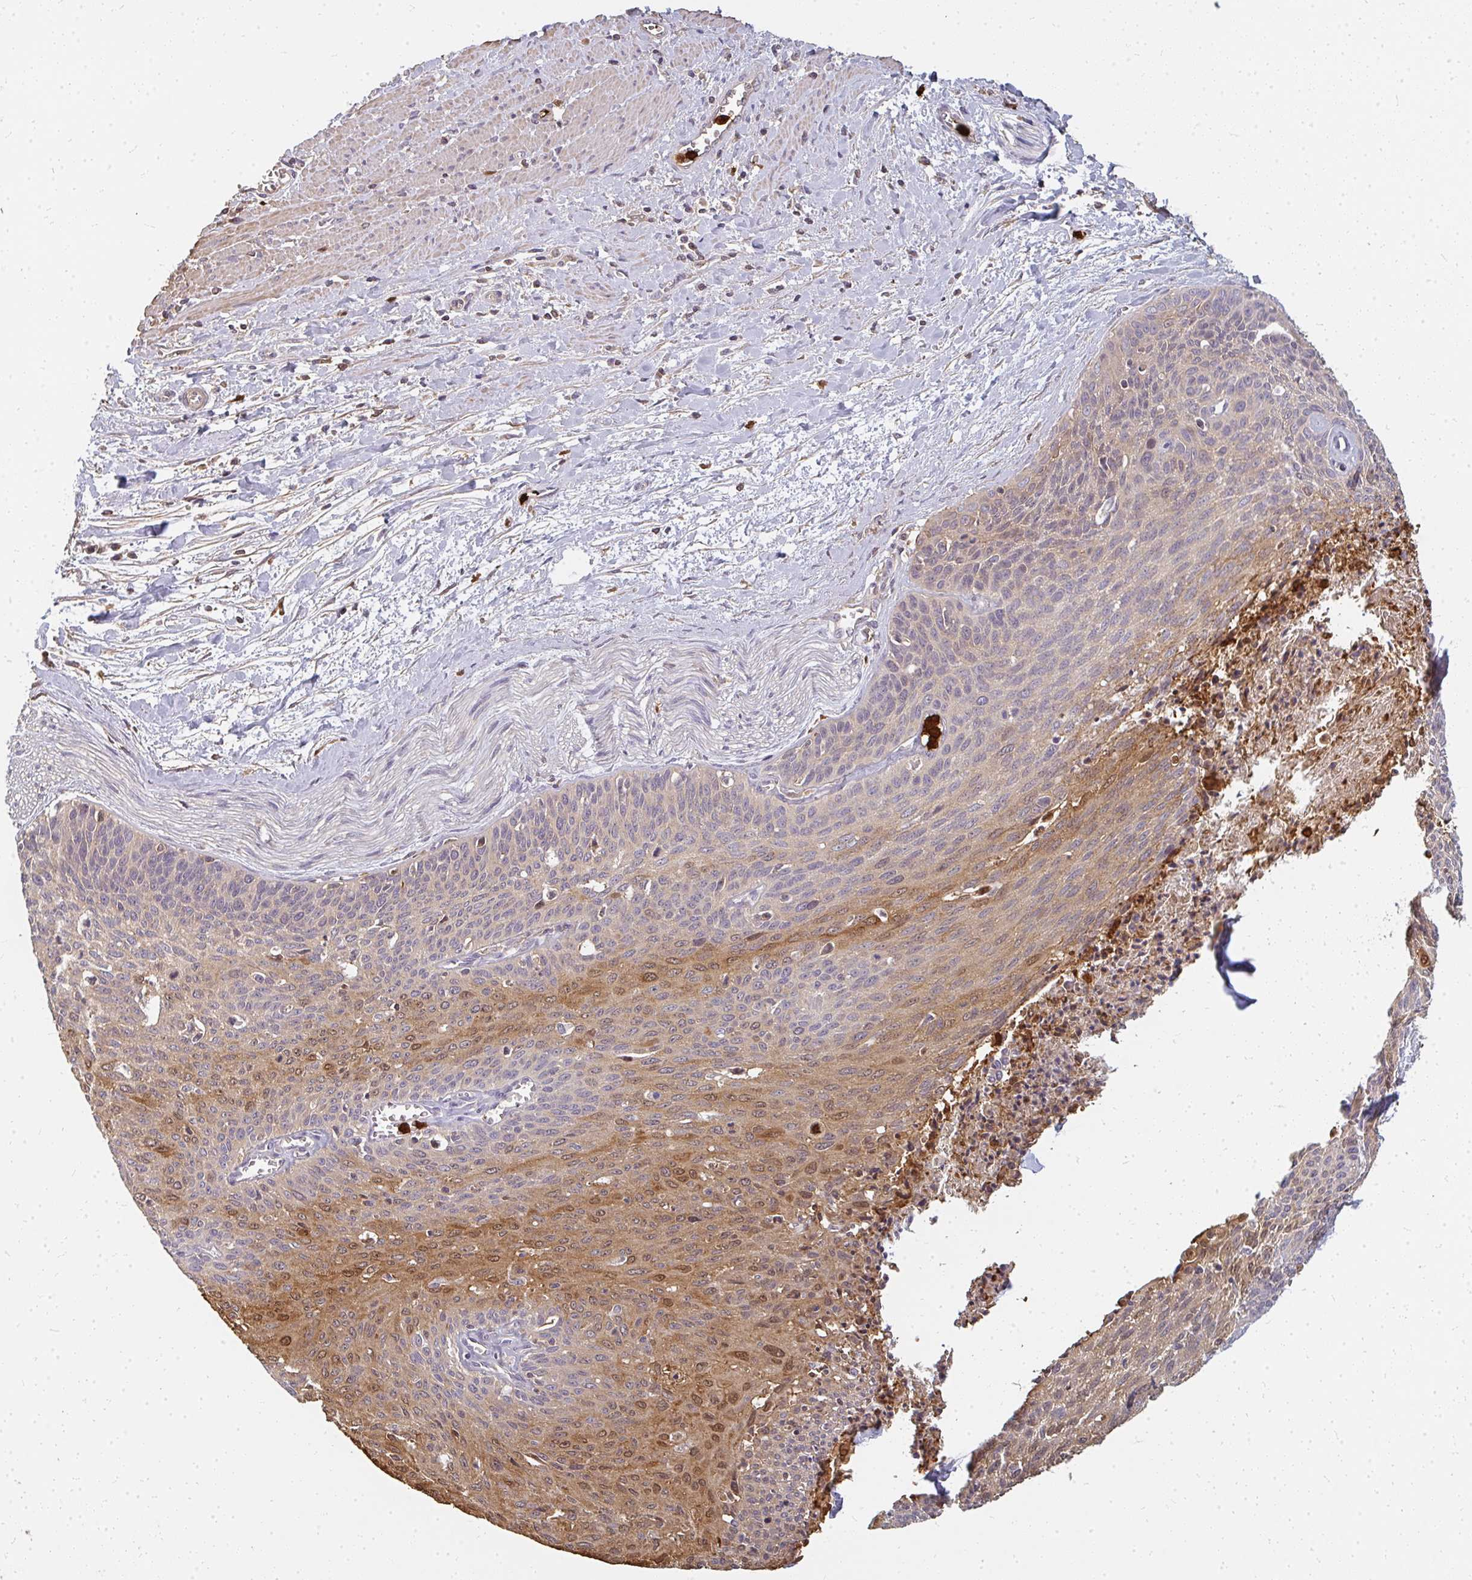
{"staining": {"intensity": "moderate", "quantity": "25%-75%", "location": "cytoplasmic/membranous,nuclear"}, "tissue": "cervical cancer", "cell_type": "Tumor cells", "image_type": "cancer", "snomed": [{"axis": "morphology", "description": "Squamous cell carcinoma, NOS"}, {"axis": "topography", "description": "Cervix"}], "caption": "Immunohistochemistry (IHC) of squamous cell carcinoma (cervical) displays medium levels of moderate cytoplasmic/membranous and nuclear expression in about 25%-75% of tumor cells.", "gene": "CNTRL", "patient": {"sex": "female", "age": 55}}